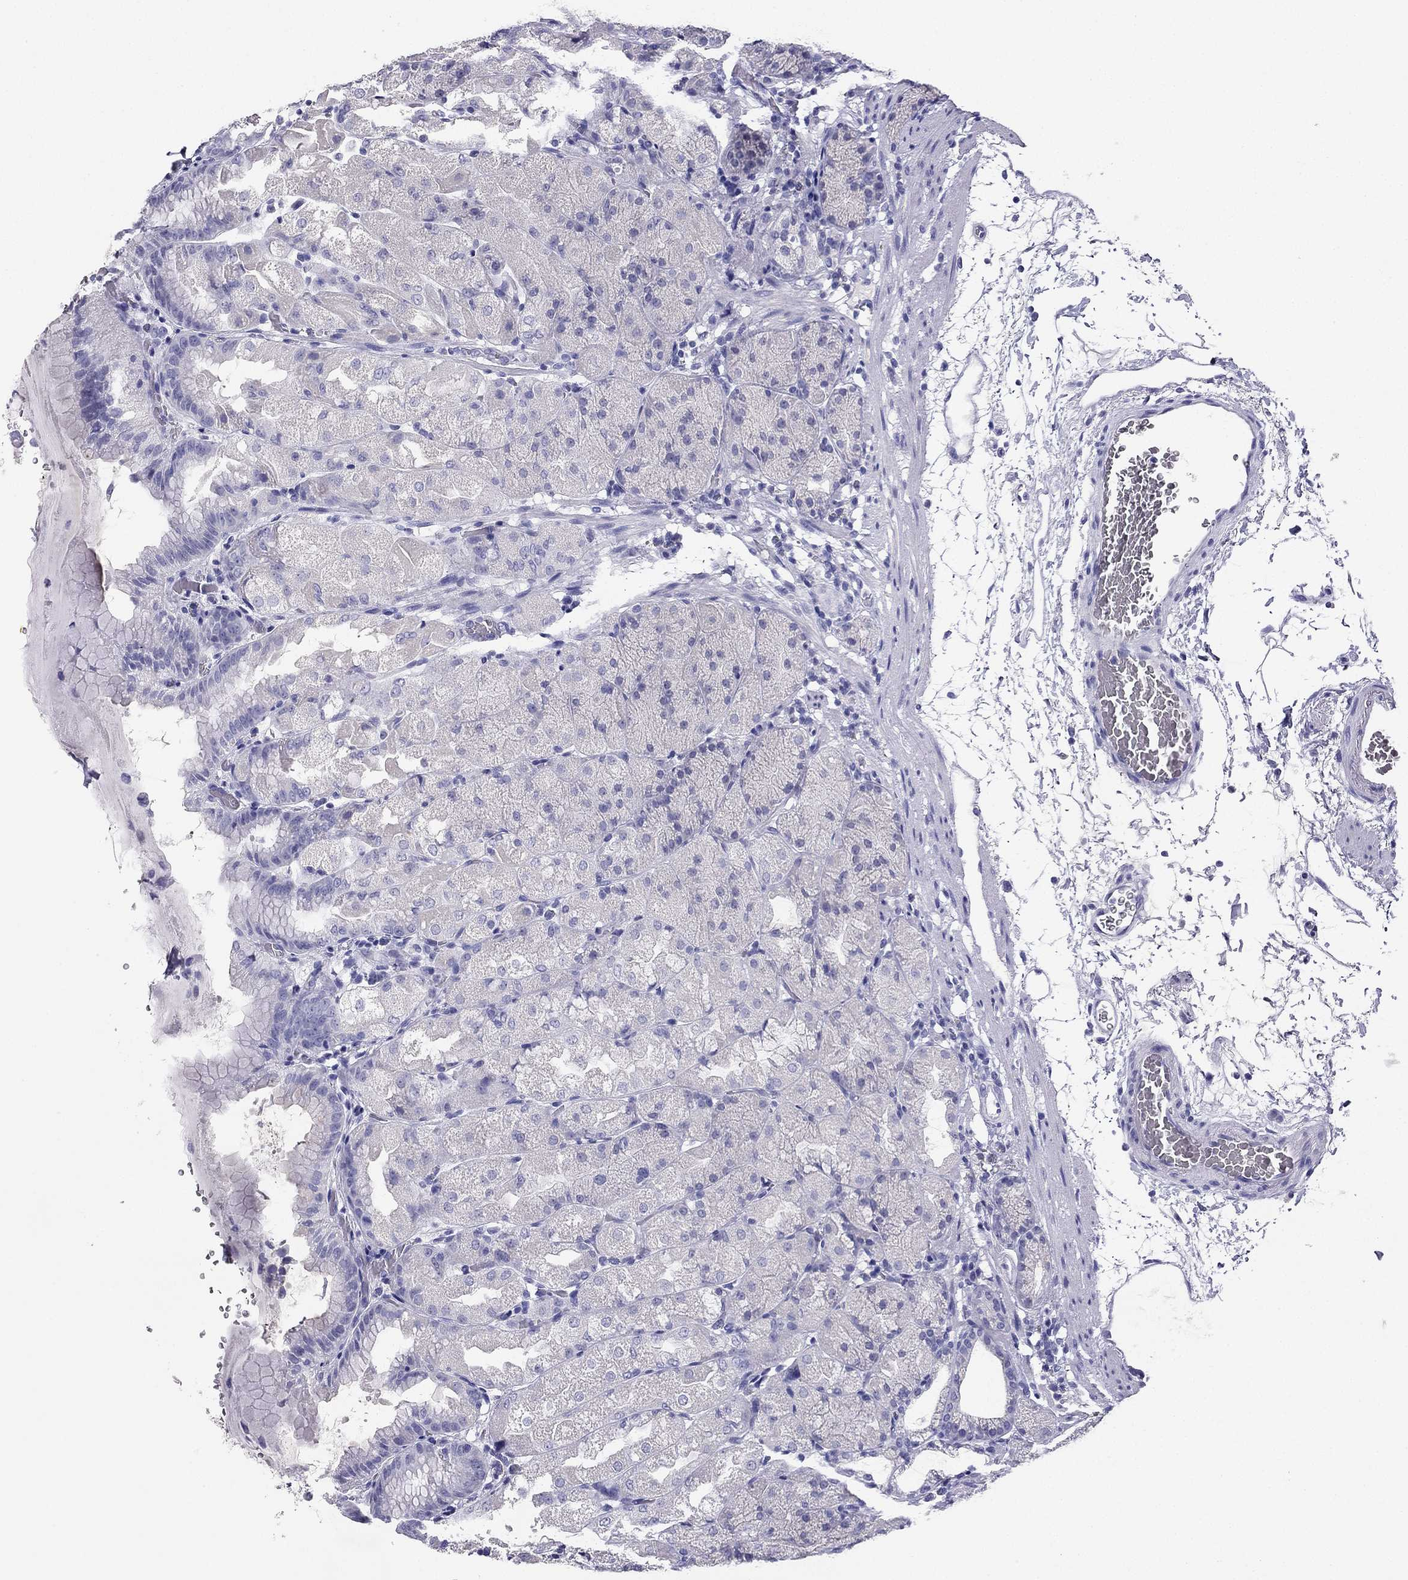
{"staining": {"intensity": "negative", "quantity": "none", "location": "none"}, "tissue": "stomach", "cell_type": "Glandular cells", "image_type": "normal", "snomed": [{"axis": "morphology", "description": "Normal tissue, NOS"}, {"axis": "topography", "description": "Stomach, upper"}, {"axis": "topography", "description": "Stomach"}, {"axis": "topography", "description": "Stomach, lower"}], "caption": "Stomach stained for a protein using immunohistochemistry (IHC) reveals no staining glandular cells.", "gene": "NPTX1", "patient": {"sex": "male", "age": 62}}